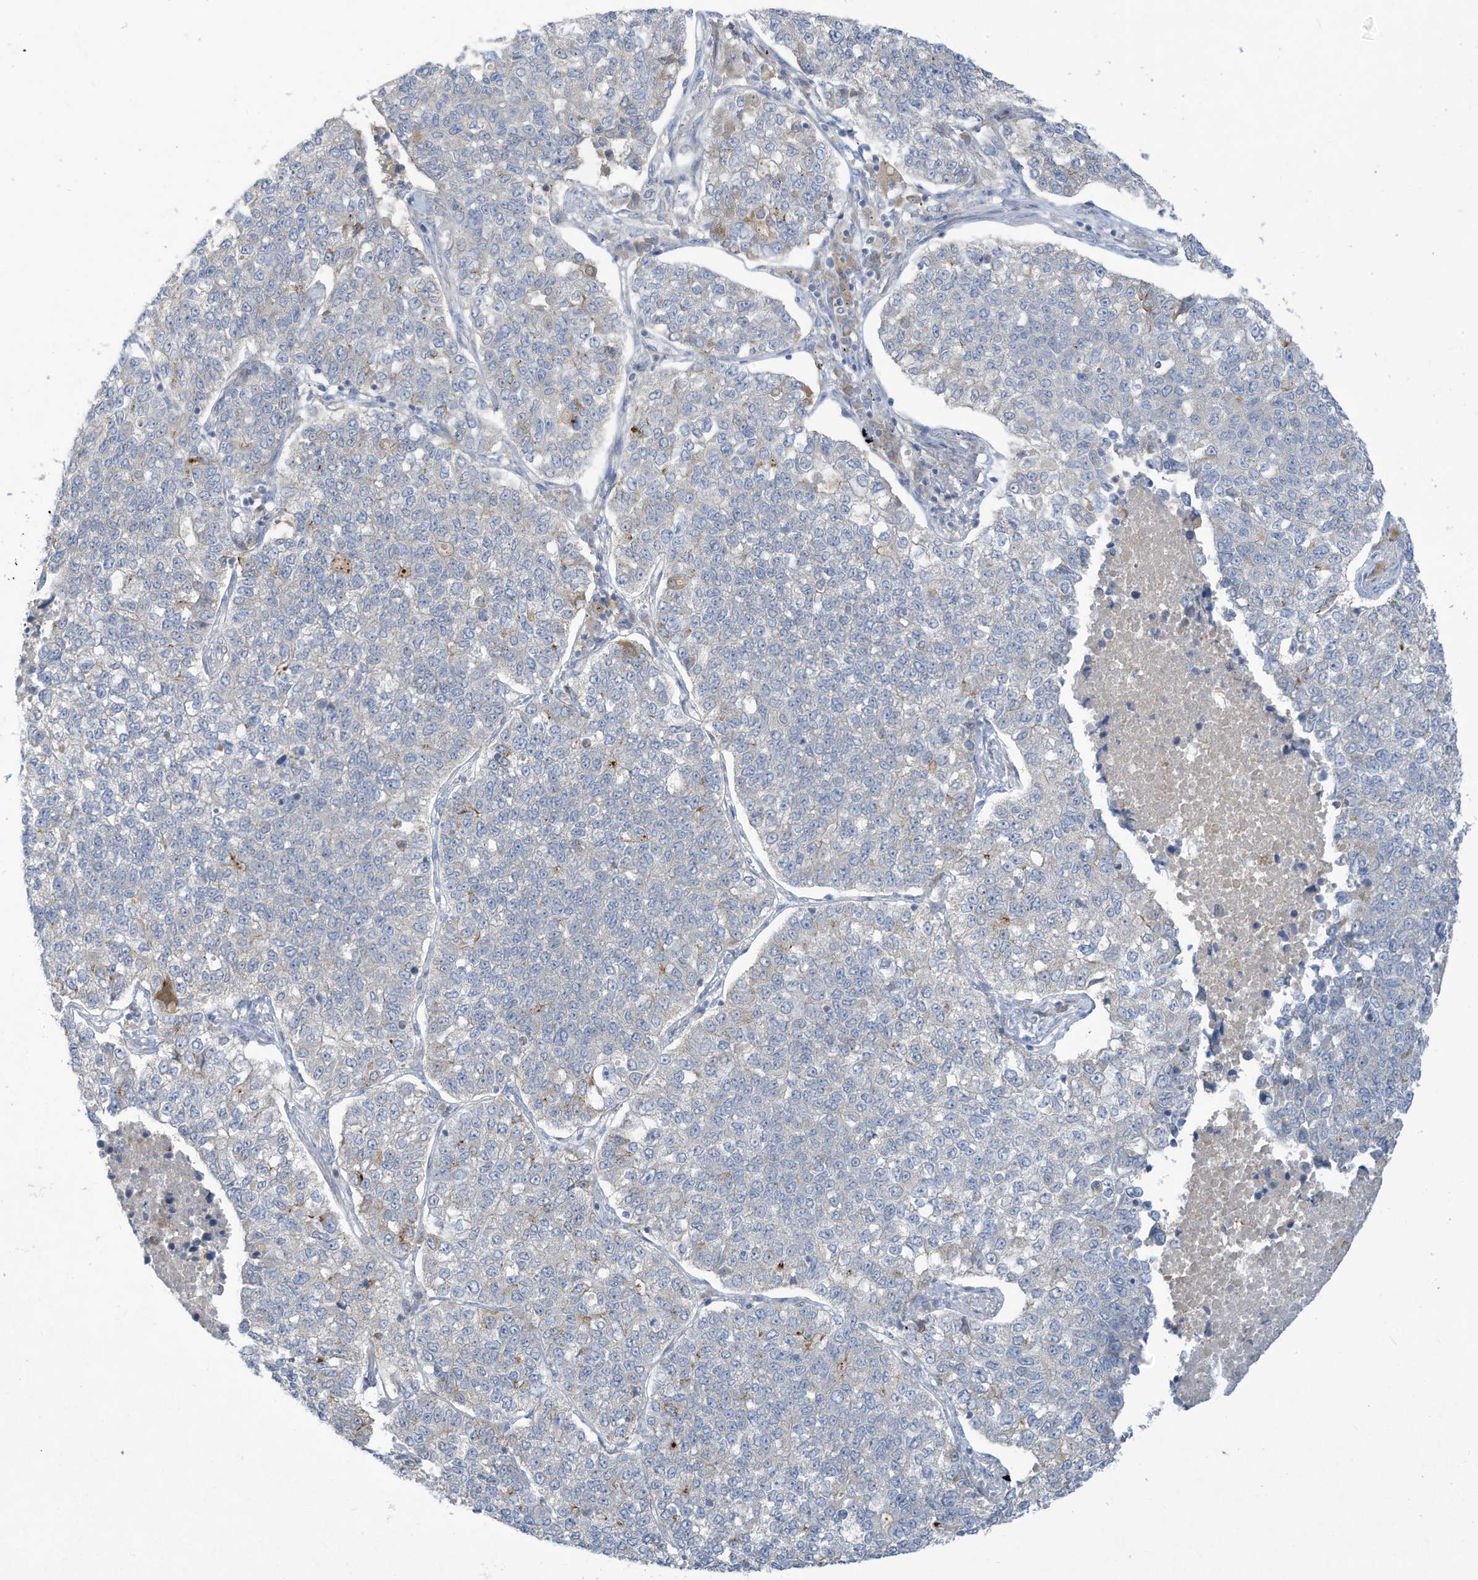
{"staining": {"intensity": "negative", "quantity": "none", "location": "none"}, "tissue": "lung cancer", "cell_type": "Tumor cells", "image_type": "cancer", "snomed": [{"axis": "morphology", "description": "Adenocarcinoma, NOS"}, {"axis": "topography", "description": "Lung"}], "caption": "The photomicrograph demonstrates no significant positivity in tumor cells of lung cancer (adenocarcinoma).", "gene": "LRRN2", "patient": {"sex": "male", "age": 49}}